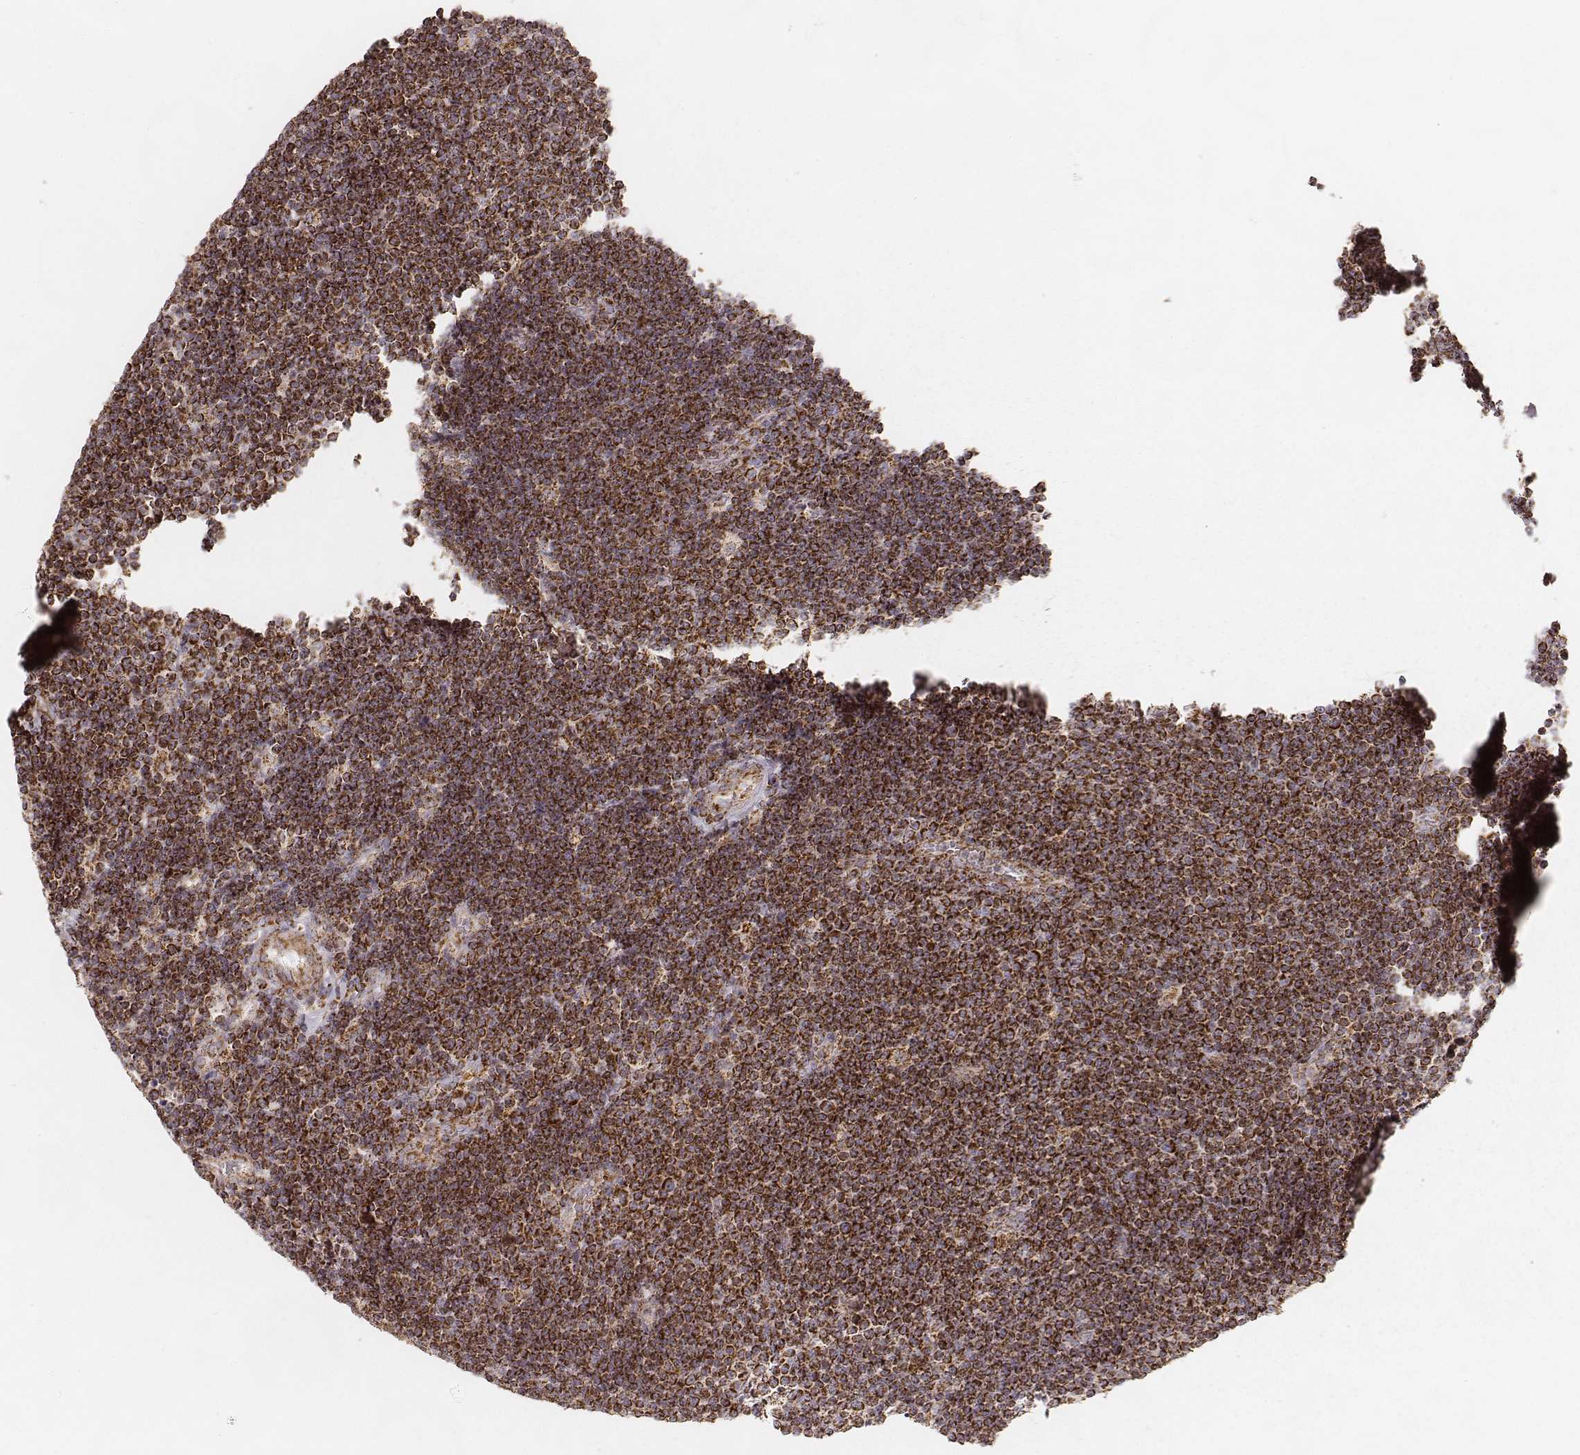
{"staining": {"intensity": "strong", "quantity": ">75%", "location": "cytoplasmic/membranous"}, "tissue": "lymphoma", "cell_type": "Tumor cells", "image_type": "cancer", "snomed": [{"axis": "morphology", "description": "Malignant lymphoma, non-Hodgkin's type, Low grade"}, {"axis": "topography", "description": "Brain"}], "caption": "Malignant lymphoma, non-Hodgkin's type (low-grade) stained with DAB immunohistochemistry reveals high levels of strong cytoplasmic/membranous positivity in about >75% of tumor cells. The protein of interest is shown in brown color, while the nuclei are stained blue.", "gene": "CS", "patient": {"sex": "female", "age": 66}}